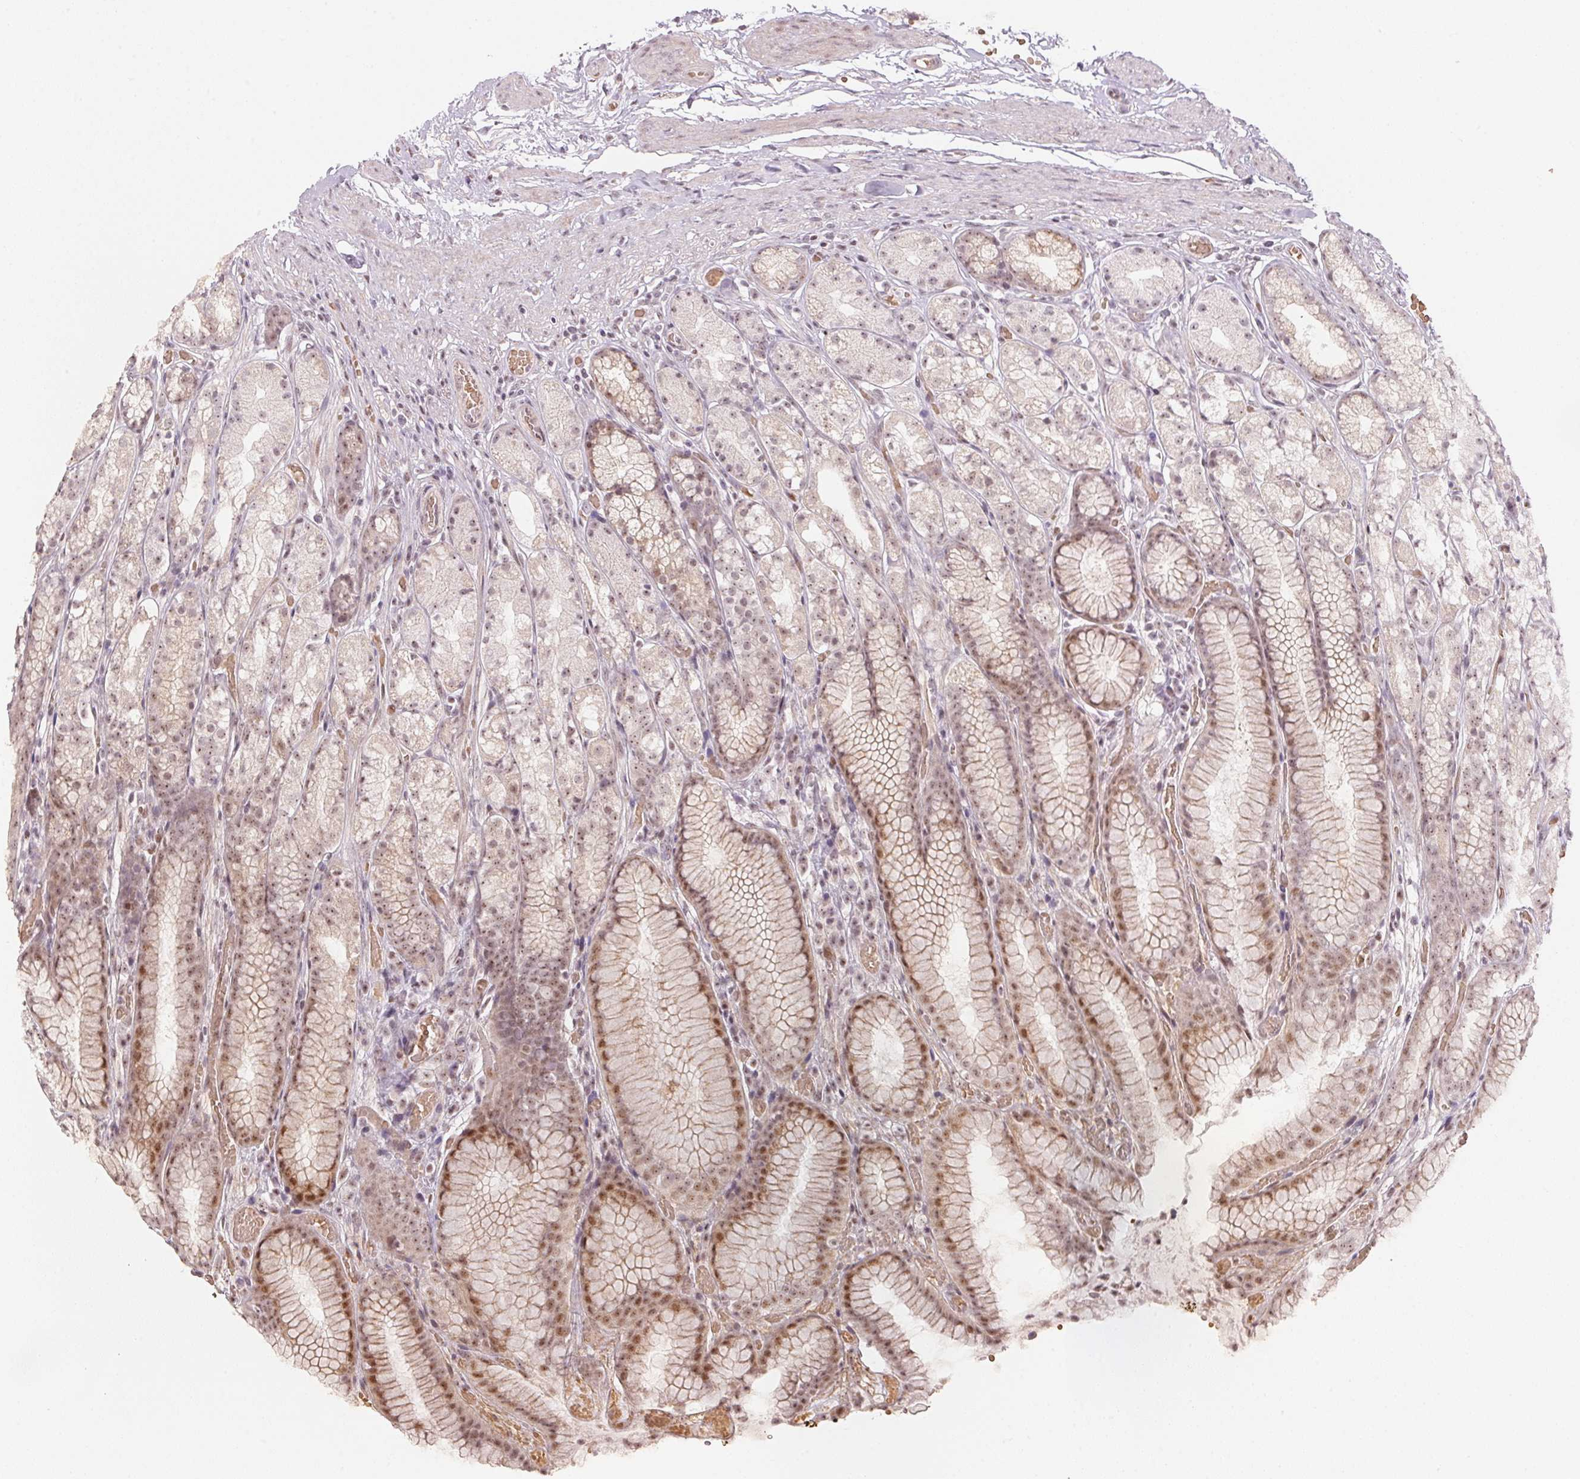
{"staining": {"intensity": "moderate", "quantity": "25%-75%", "location": "nuclear"}, "tissue": "stomach", "cell_type": "Glandular cells", "image_type": "normal", "snomed": [{"axis": "morphology", "description": "Normal tissue, NOS"}, {"axis": "topography", "description": "Stomach"}], "caption": "Protein expression analysis of unremarkable human stomach reveals moderate nuclear staining in approximately 25%-75% of glandular cells.", "gene": "KAT6A", "patient": {"sex": "male", "age": 70}}